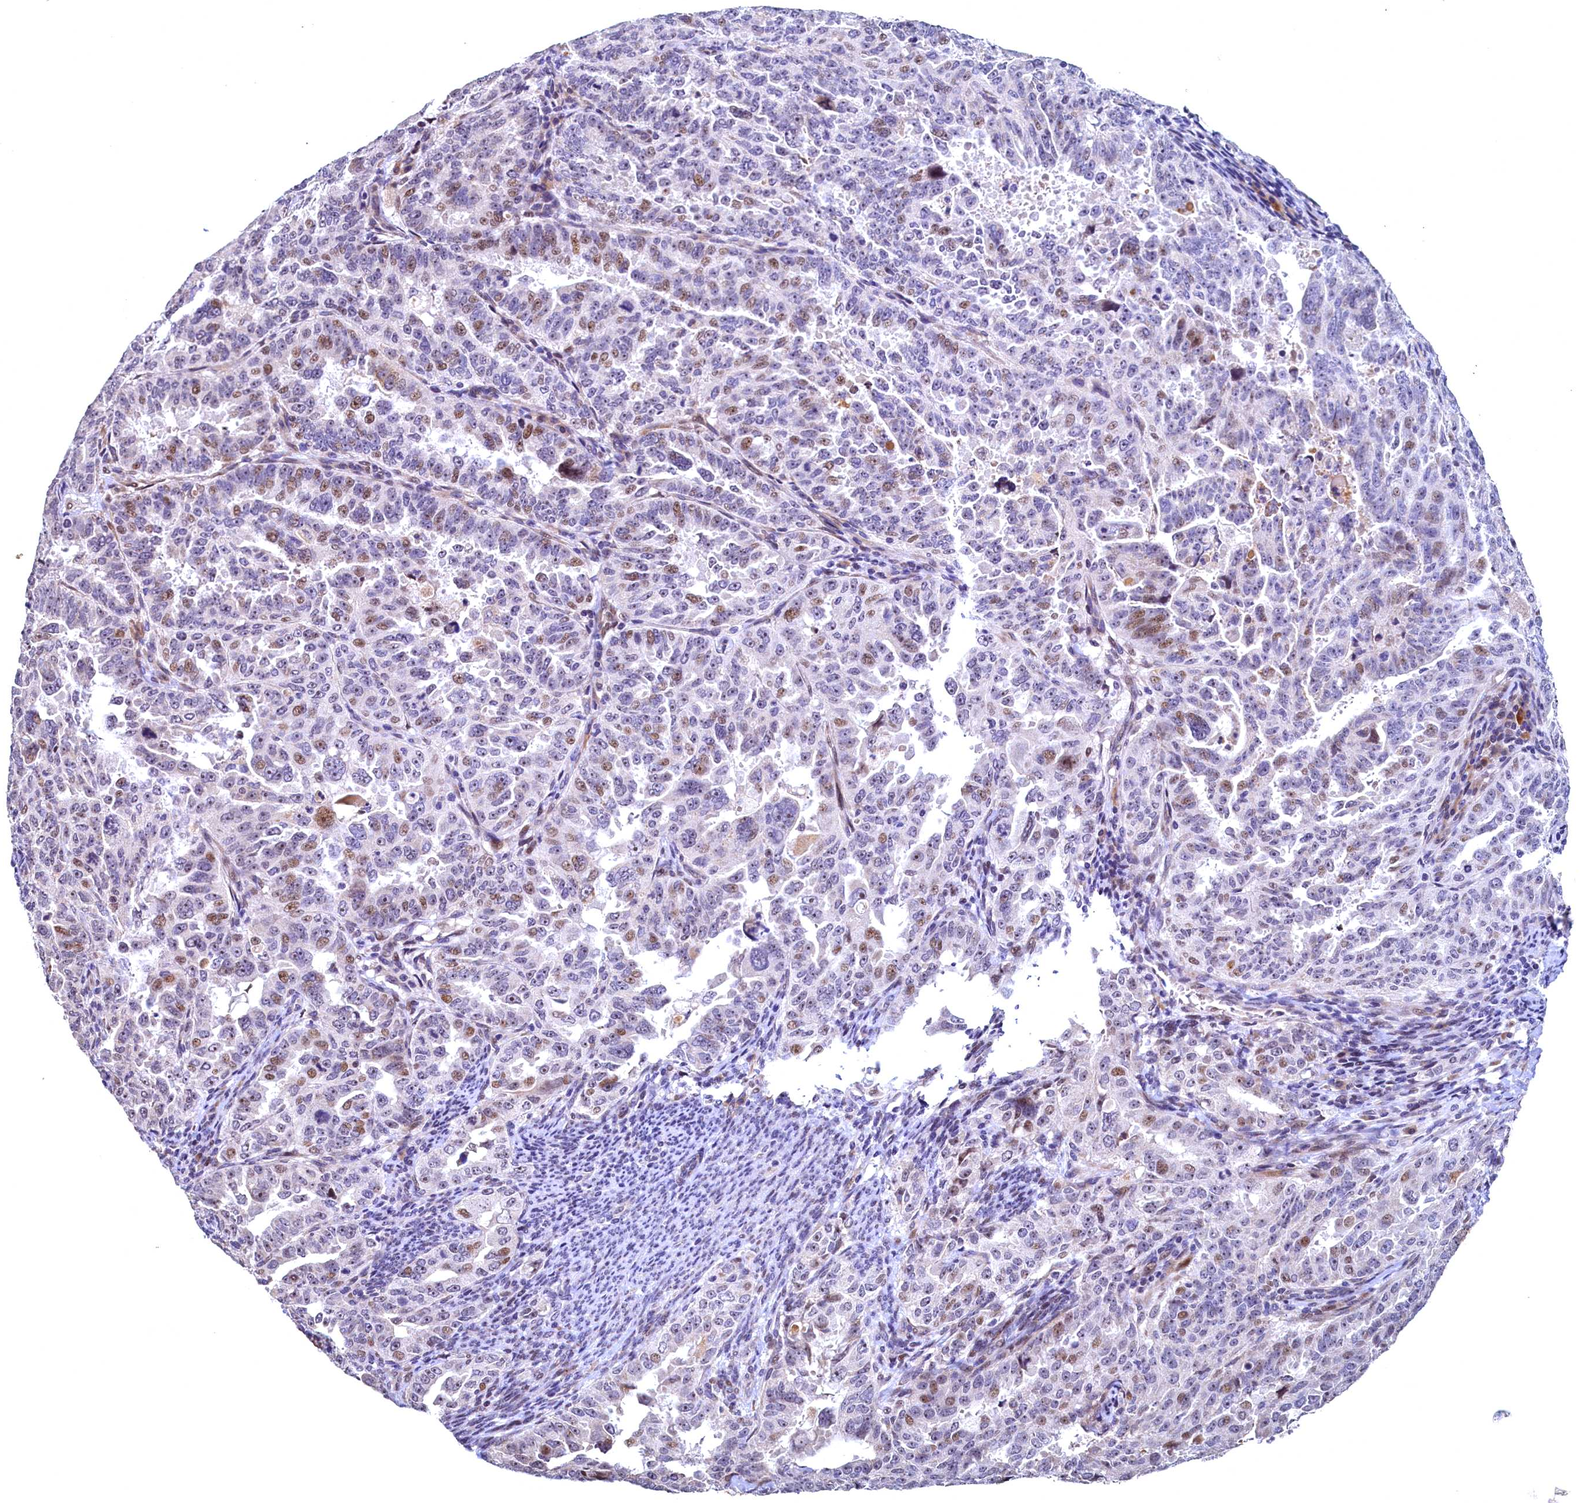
{"staining": {"intensity": "moderate", "quantity": "<25%", "location": "nuclear"}, "tissue": "endometrial cancer", "cell_type": "Tumor cells", "image_type": "cancer", "snomed": [{"axis": "morphology", "description": "Adenocarcinoma, NOS"}, {"axis": "topography", "description": "Endometrium"}], "caption": "Adenocarcinoma (endometrial) stained with a protein marker displays moderate staining in tumor cells.", "gene": "LATS2", "patient": {"sex": "female", "age": 65}}